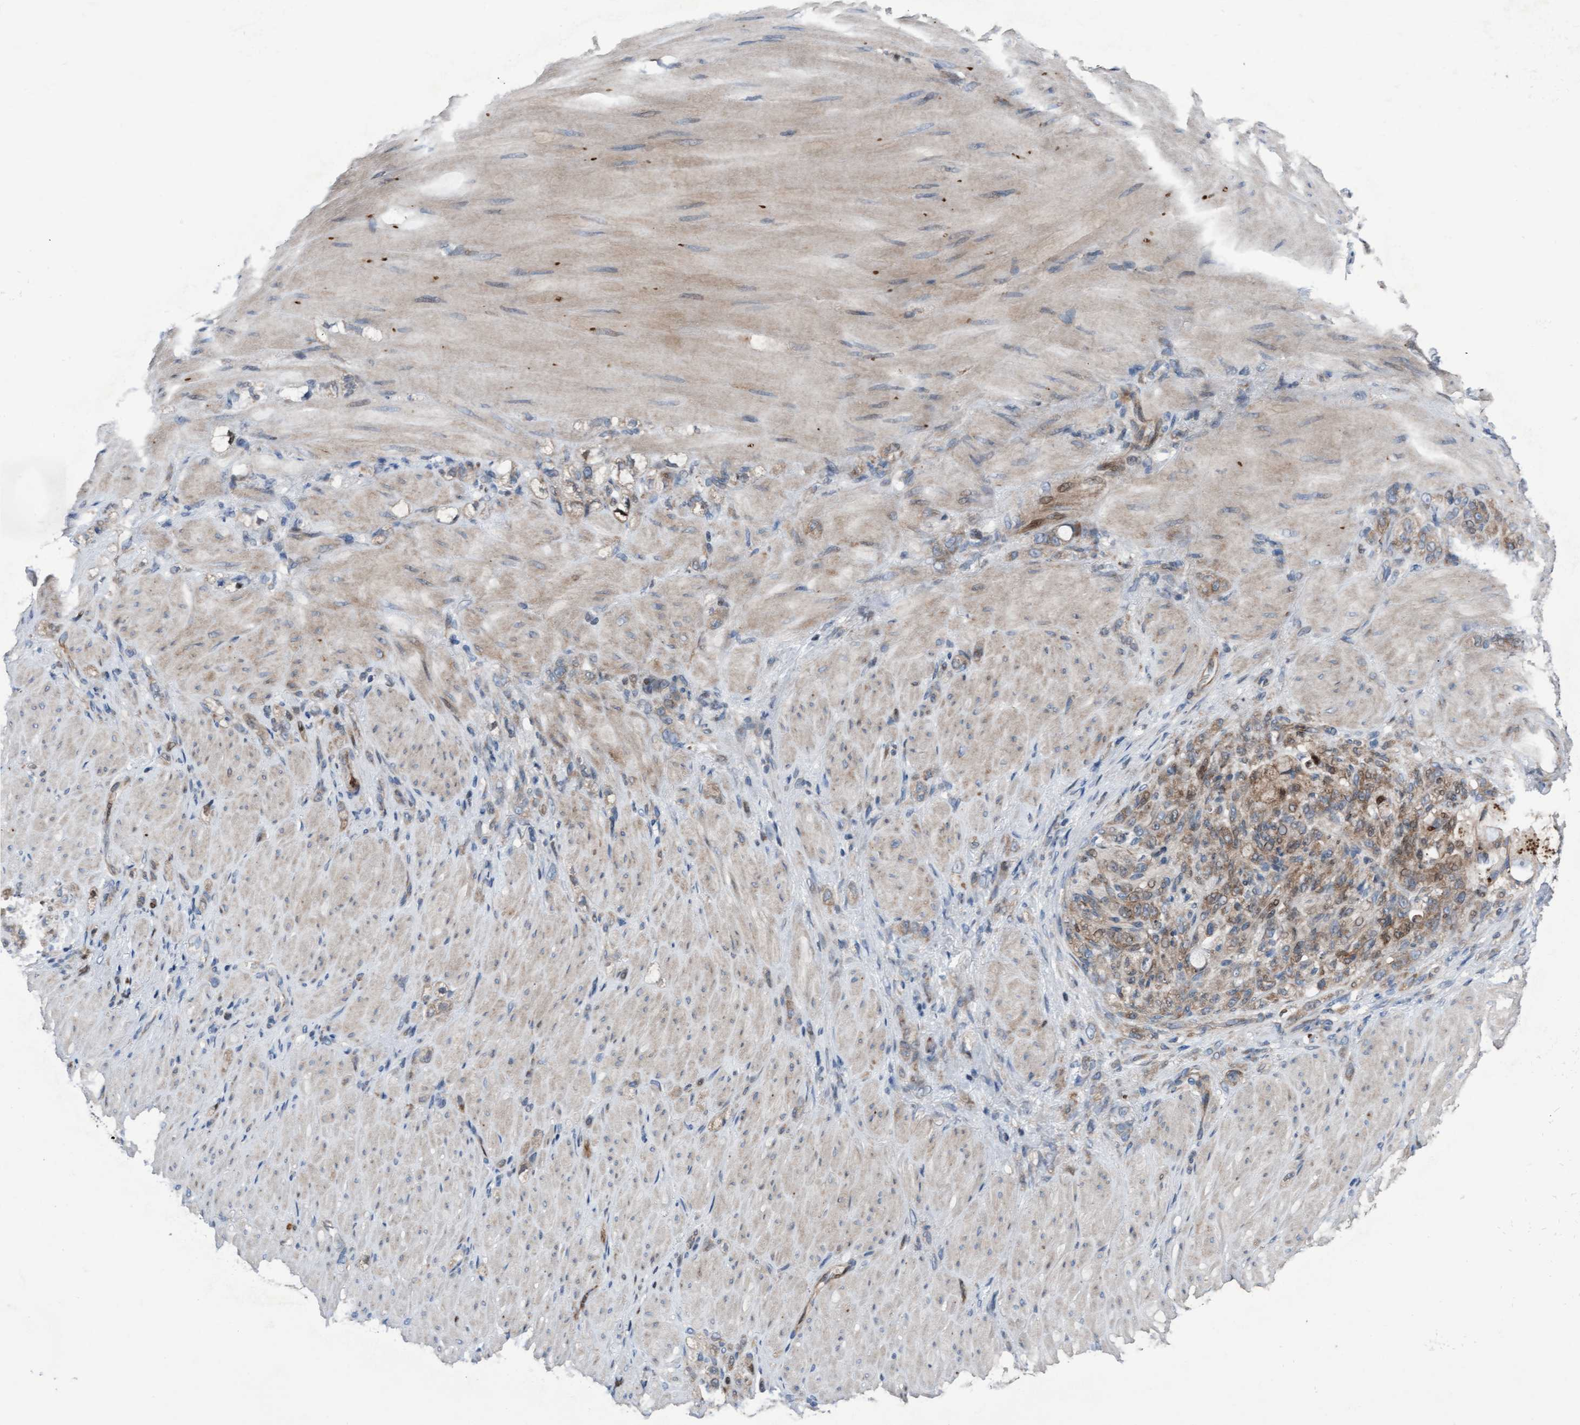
{"staining": {"intensity": "weak", "quantity": ">75%", "location": "cytoplasmic/membranous"}, "tissue": "stomach cancer", "cell_type": "Tumor cells", "image_type": "cancer", "snomed": [{"axis": "morphology", "description": "Normal tissue, NOS"}, {"axis": "morphology", "description": "Adenocarcinoma, NOS"}, {"axis": "topography", "description": "Stomach"}], "caption": "Protein staining displays weak cytoplasmic/membranous positivity in about >75% of tumor cells in stomach cancer. Nuclei are stained in blue.", "gene": "KLHL26", "patient": {"sex": "male", "age": 82}}